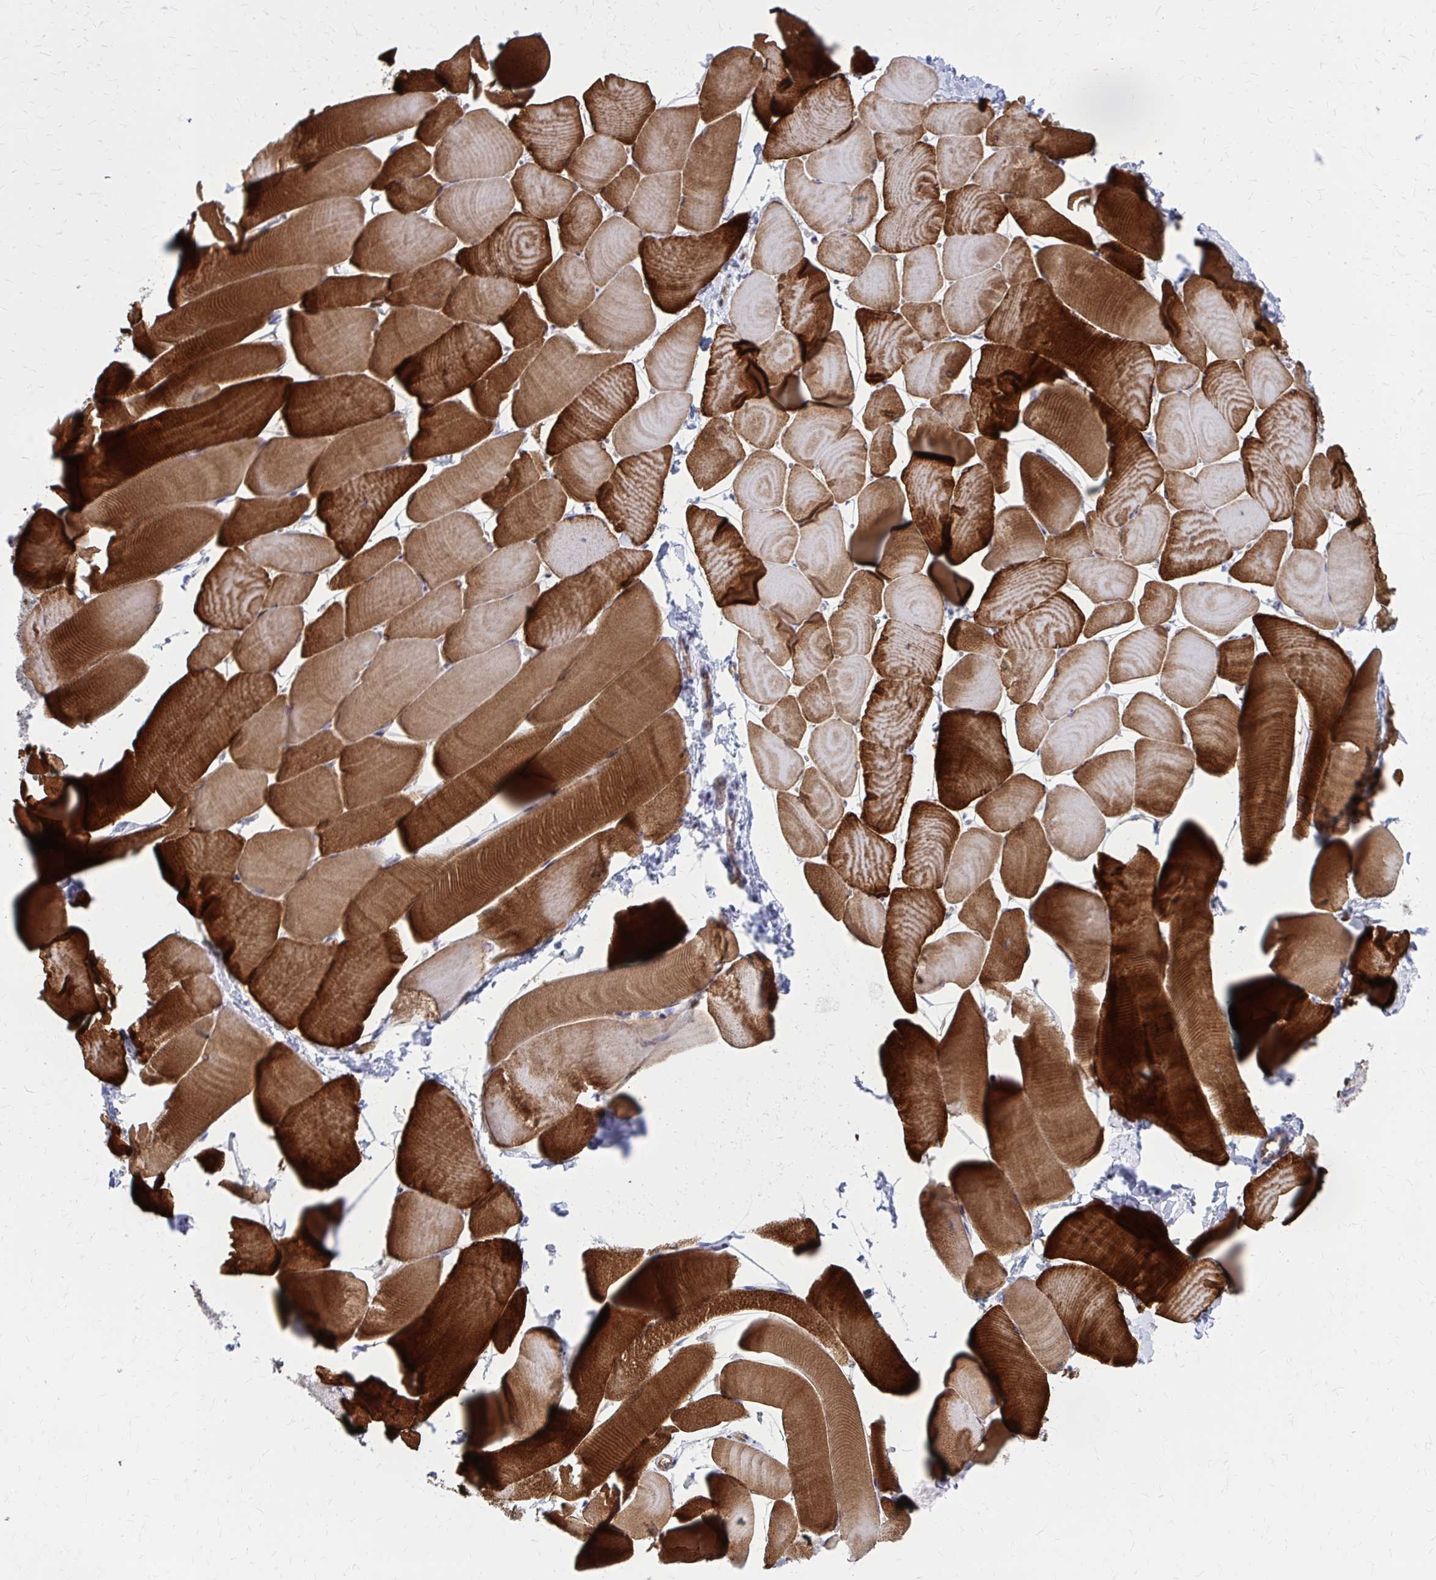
{"staining": {"intensity": "strong", "quantity": "25%-75%", "location": "cytoplasmic/membranous"}, "tissue": "skeletal muscle", "cell_type": "Myocytes", "image_type": "normal", "snomed": [{"axis": "morphology", "description": "Normal tissue, NOS"}, {"axis": "topography", "description": "Skeletal muscle"}], "caption": "Brown immunohistochemical staining in normal human skeletal muscle shows strong cytoplasmic/membranous positivity in approximately 25%-75% of myocytes. The staining is performed using DAB brown chromogen to label protein expression. The nuclei are counter-stained blue using hematoxylin.", "gene": "CLIC2", "patient": {"sex": "male", "age": 25}}